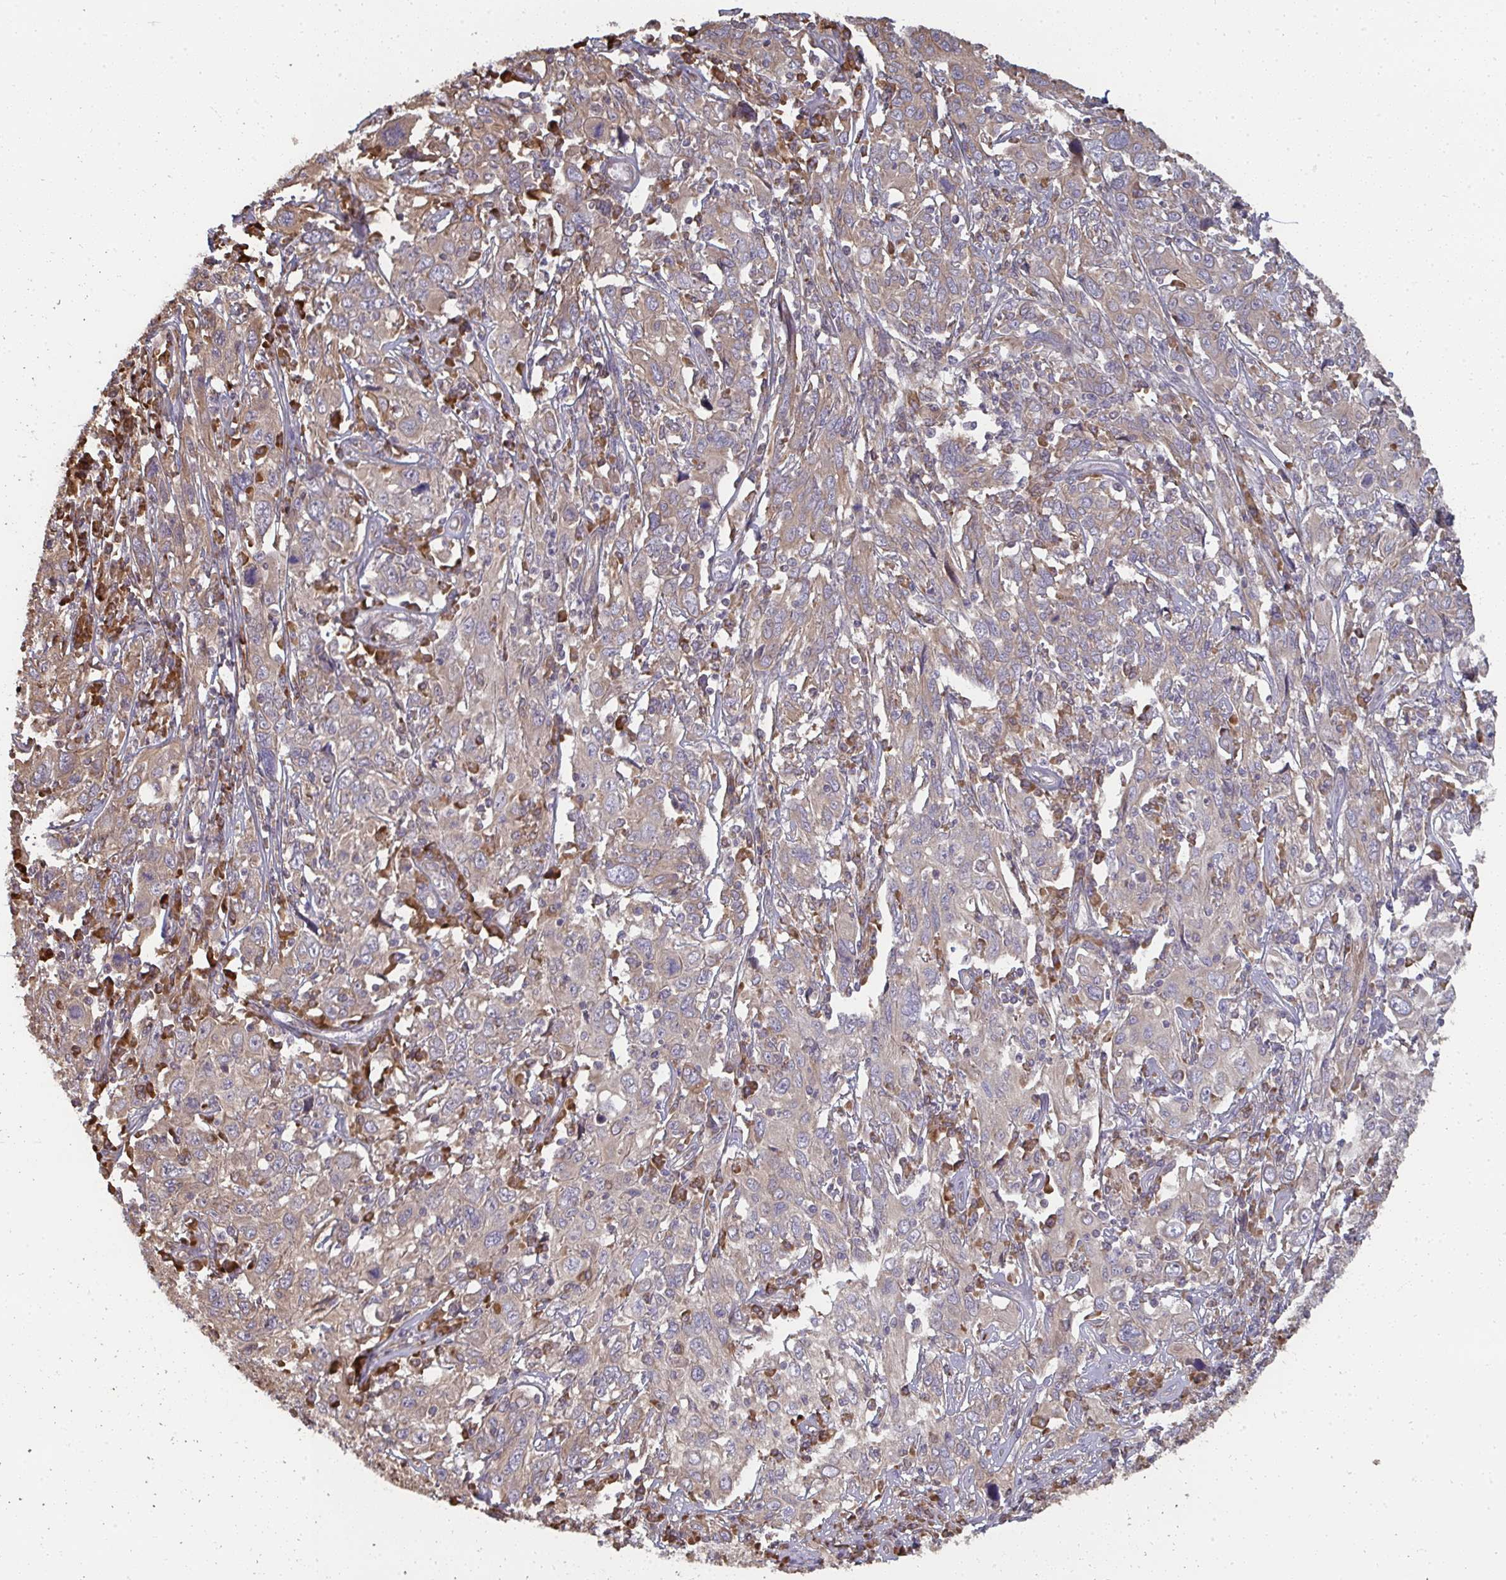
{"staining": {"intensity": "weak", "quantity": "25%-75%", "location": "cytoplasmic/membranous"}, "tissue": "cervical cancer", "cell_type": "Tumor cells", "image_type": "cancer", "snomed": [{"axis": "morphology", "description": "Squamous cell carcinoma, NOS"}, {"axis": "topography", "description": "Cervix"}], "caption": "A brown stain labels weak cytoplasmic/membranous positivity of a protein in squamous cell carcinoma (cervical) tumor cells.", "gene": "ZFYVE28", "patient": {"sex": "female", "age": 46}}